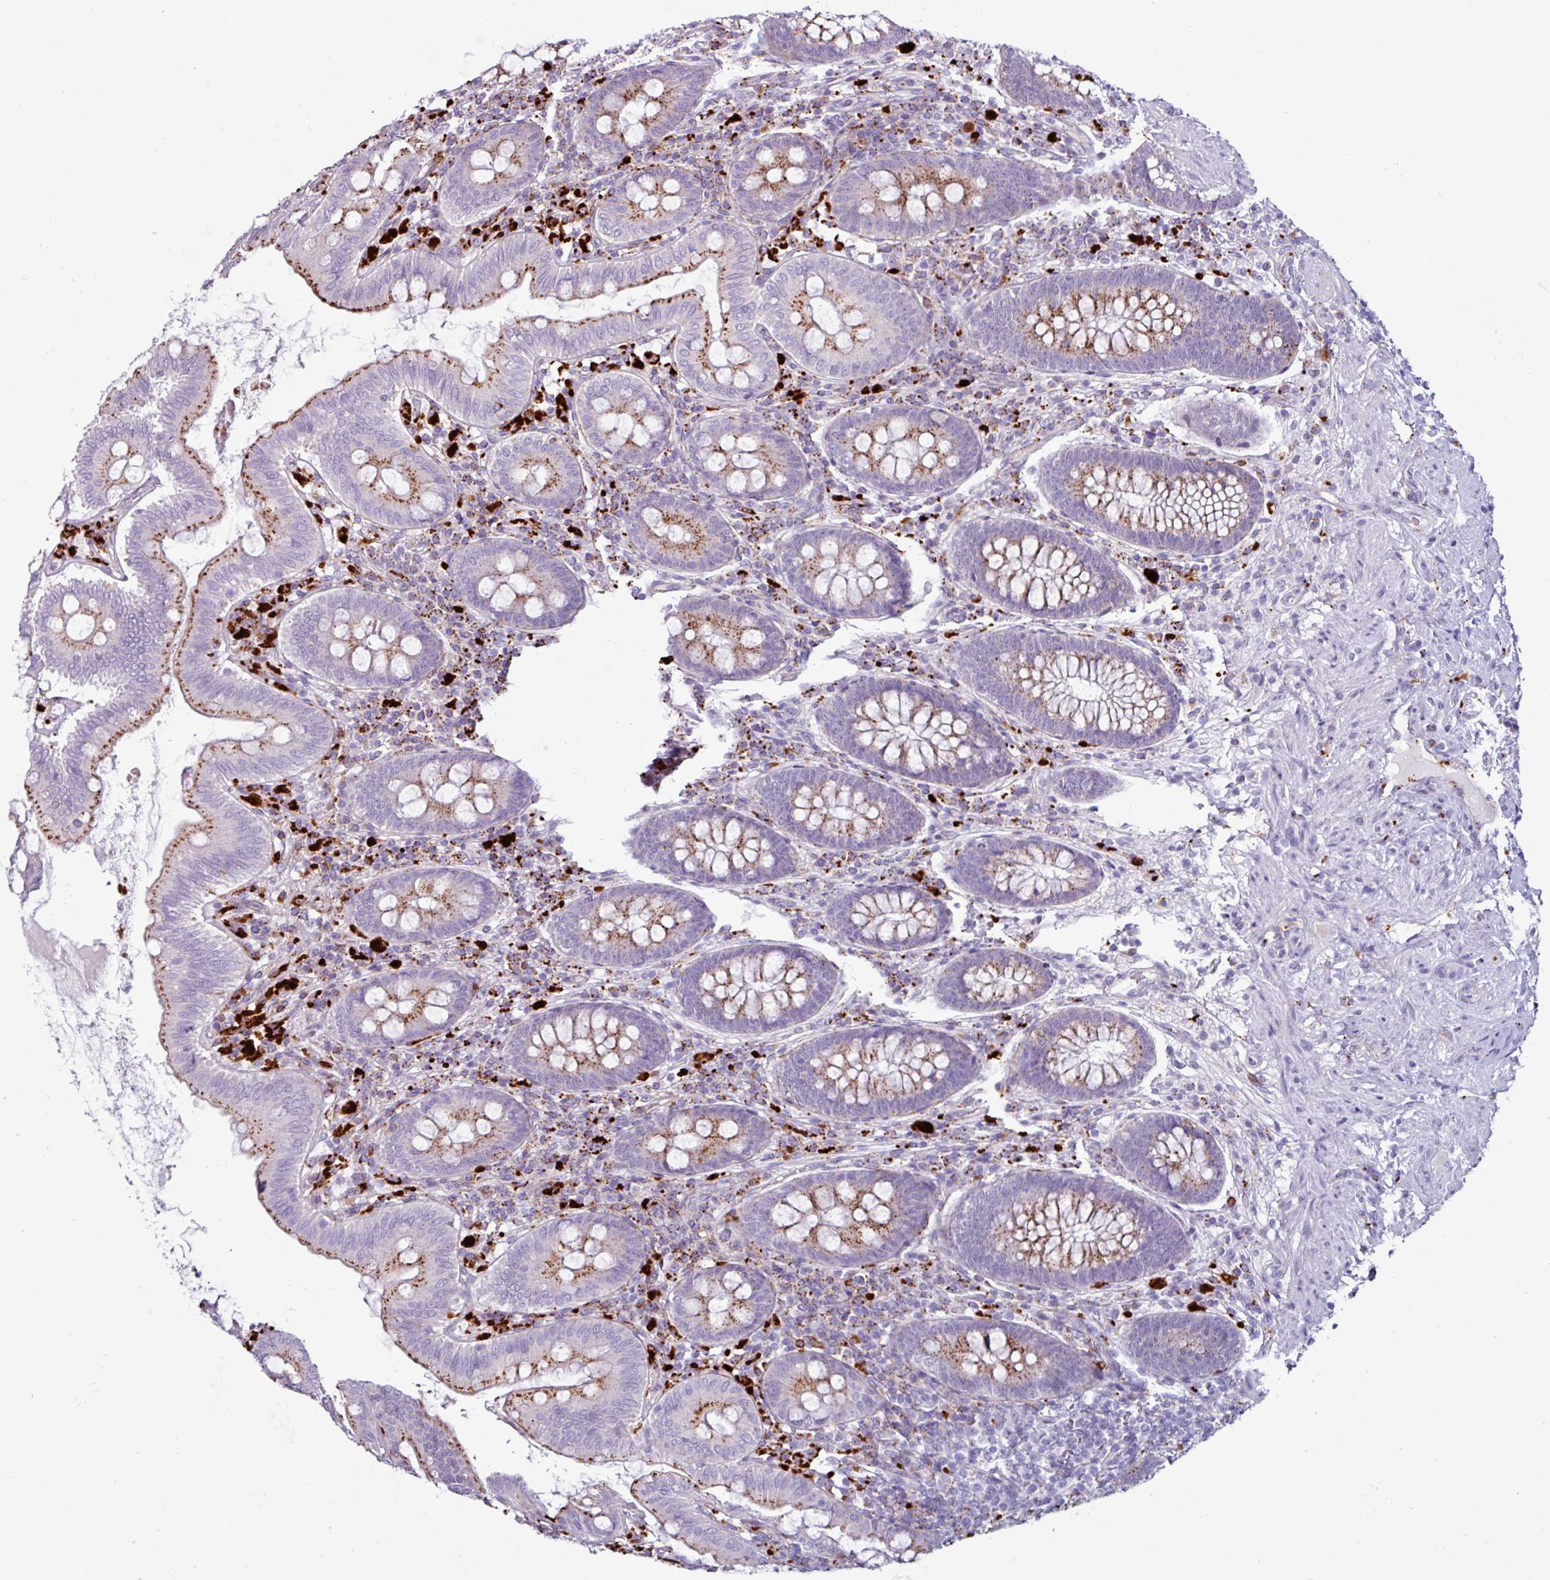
{"staining": {"intensity": "strong", "quantity": "25%-75%", "location": "cytoplasmic/membranous"}, "tissue": "appendix", "cell_type": "Glandular cells", "image_type": "normal", "snomed": [{"axis": "morphology", "description": "Normal tissue, NOS"}, {"axis": "topography", "description": "Appendix"}], "caption": "Unremarkable appendix demonstrates strong cytoplasmic/membranous staining in about 25%-75% of glandular cells.", "gene": "AMIGO2", "patient": {"sex": "male", "age": 71}}